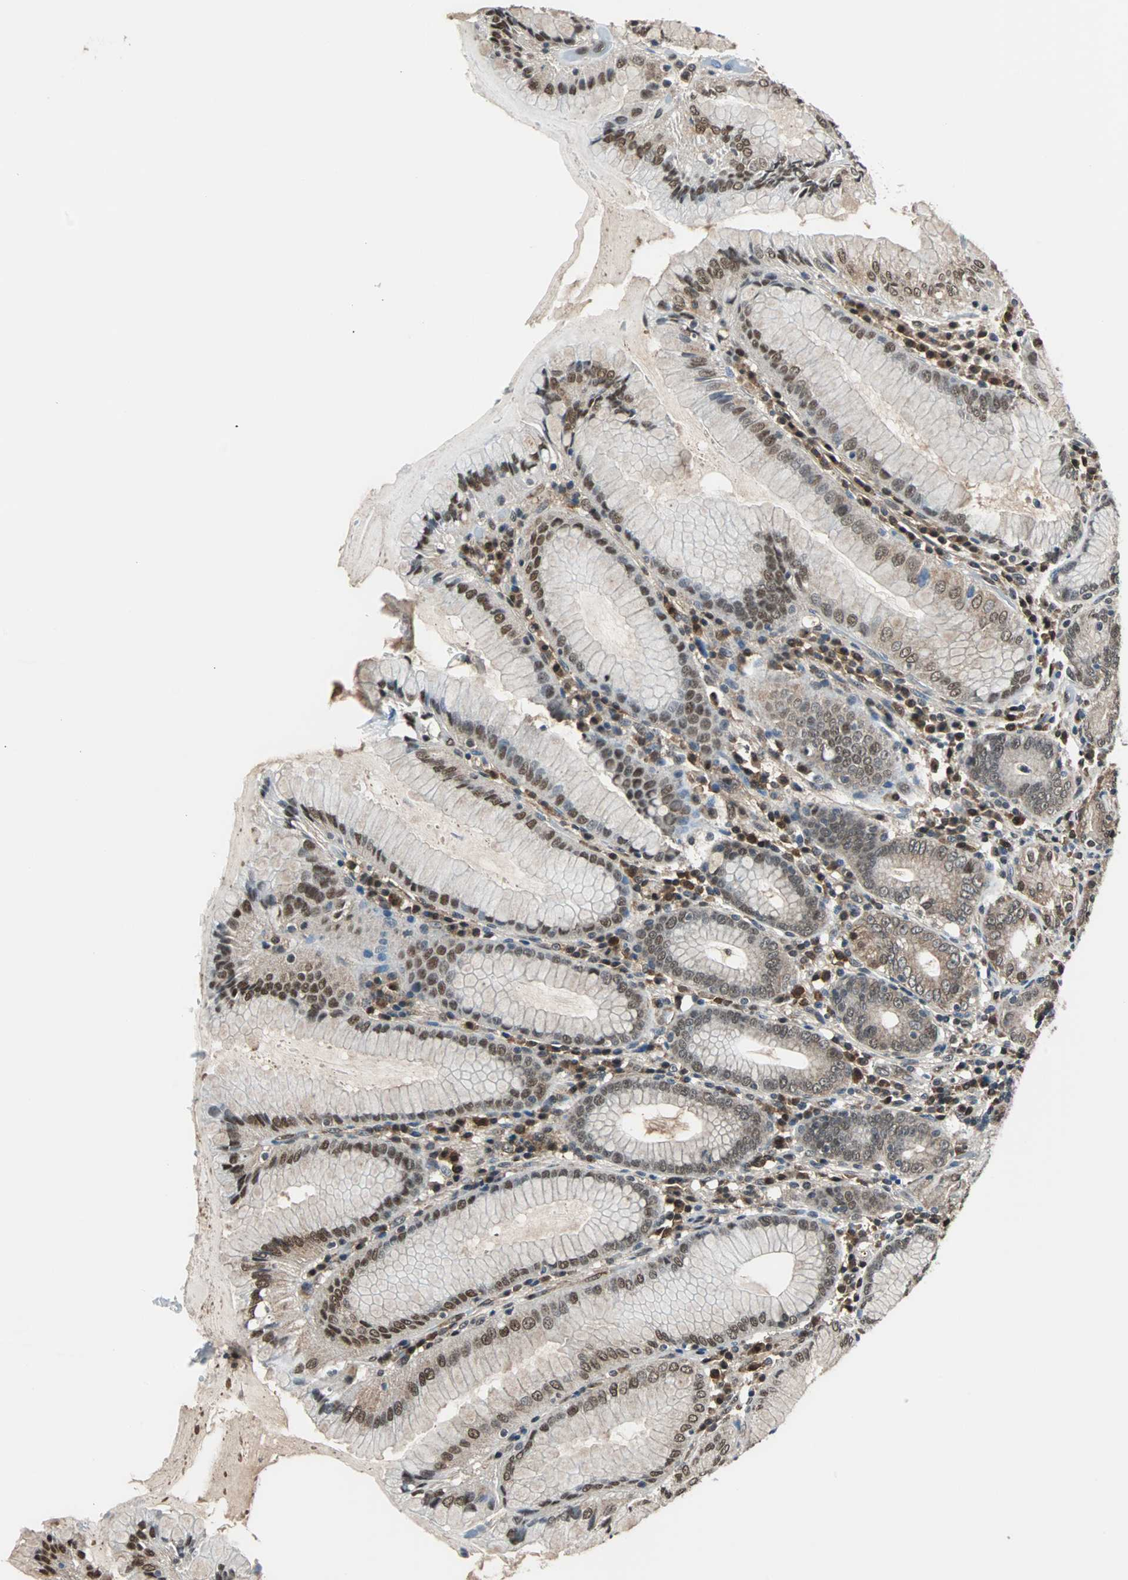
{"staining": {"intensity": "strong", "quantity": "25%-75%", "location": "nuclear"}, "tissue": "stomach", "cell_type": "Glandular cells", "image_type": "normal", "snomed": [{"axis": "morphology", "description": "Normal tissue, NOS"}, {"axis": "topography", "description": "Stomach, lower"}], "caption": "Immunohistochemical staining of benign human stomach shows high levels of strong nuclear positivity in about 25%-75% of glandular cells. (Brightfield microscopy of DAB IHC at high magnification).", "gene": "VCP", "patient": {"sex": "female", "age": 76}}